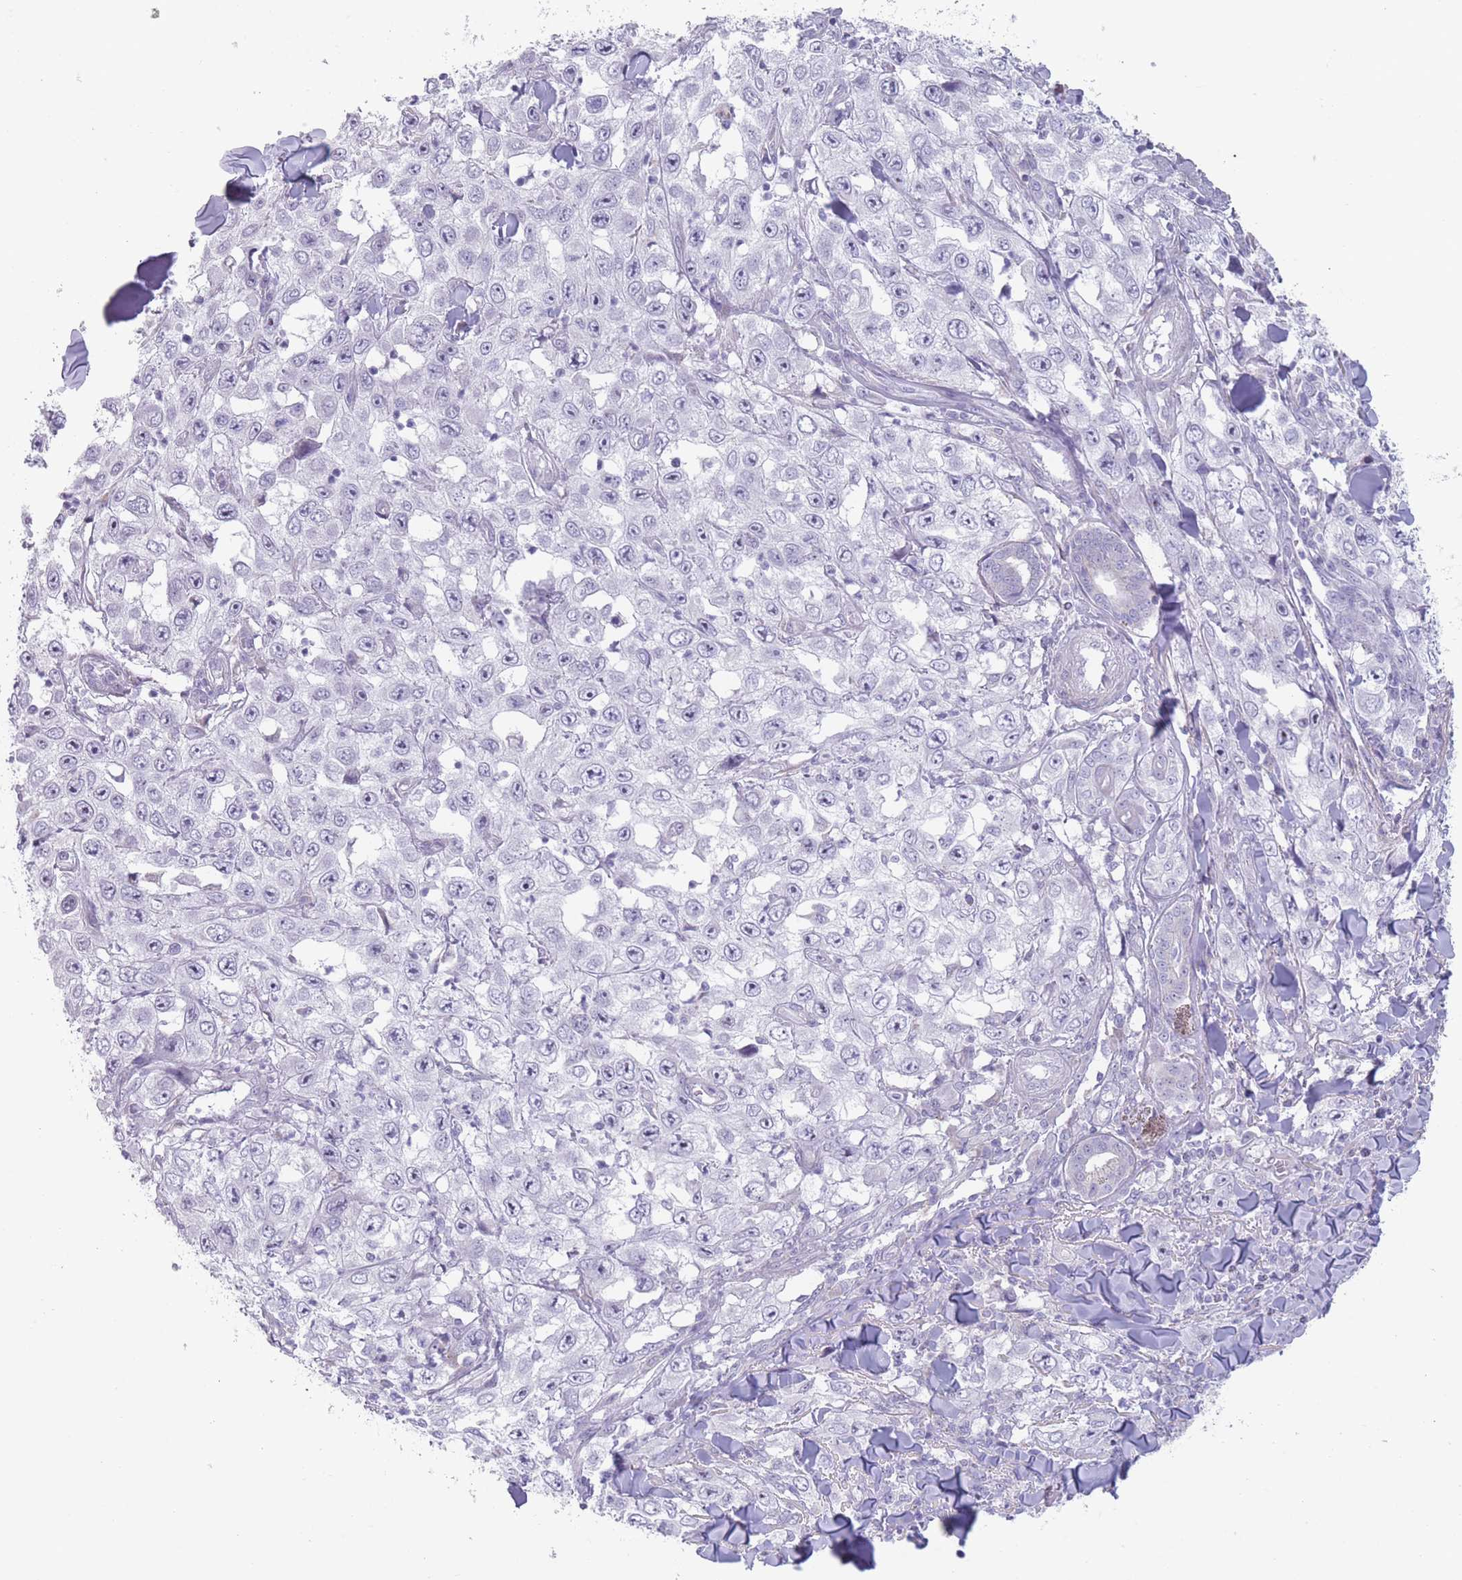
{"staining": {"intensity": "negative", "quantity": "none", "location": "none"}, "tissue": "skin cancer", "cell_type": "Tumor cells", "image_type": "cancer", "snomed": [{"axis": "morphology", "description": "Squamous cell carcinoma, NOS"}, {"axis": "topography", "description": "Skin"}], "caption": "Skin cancer (squamous cell carcinoma) was stained to show a protein in brown. There is no significant expression in tumor cells.", "gene": "PAIP2B", "patient": {"sex": "male", "age": 82}}